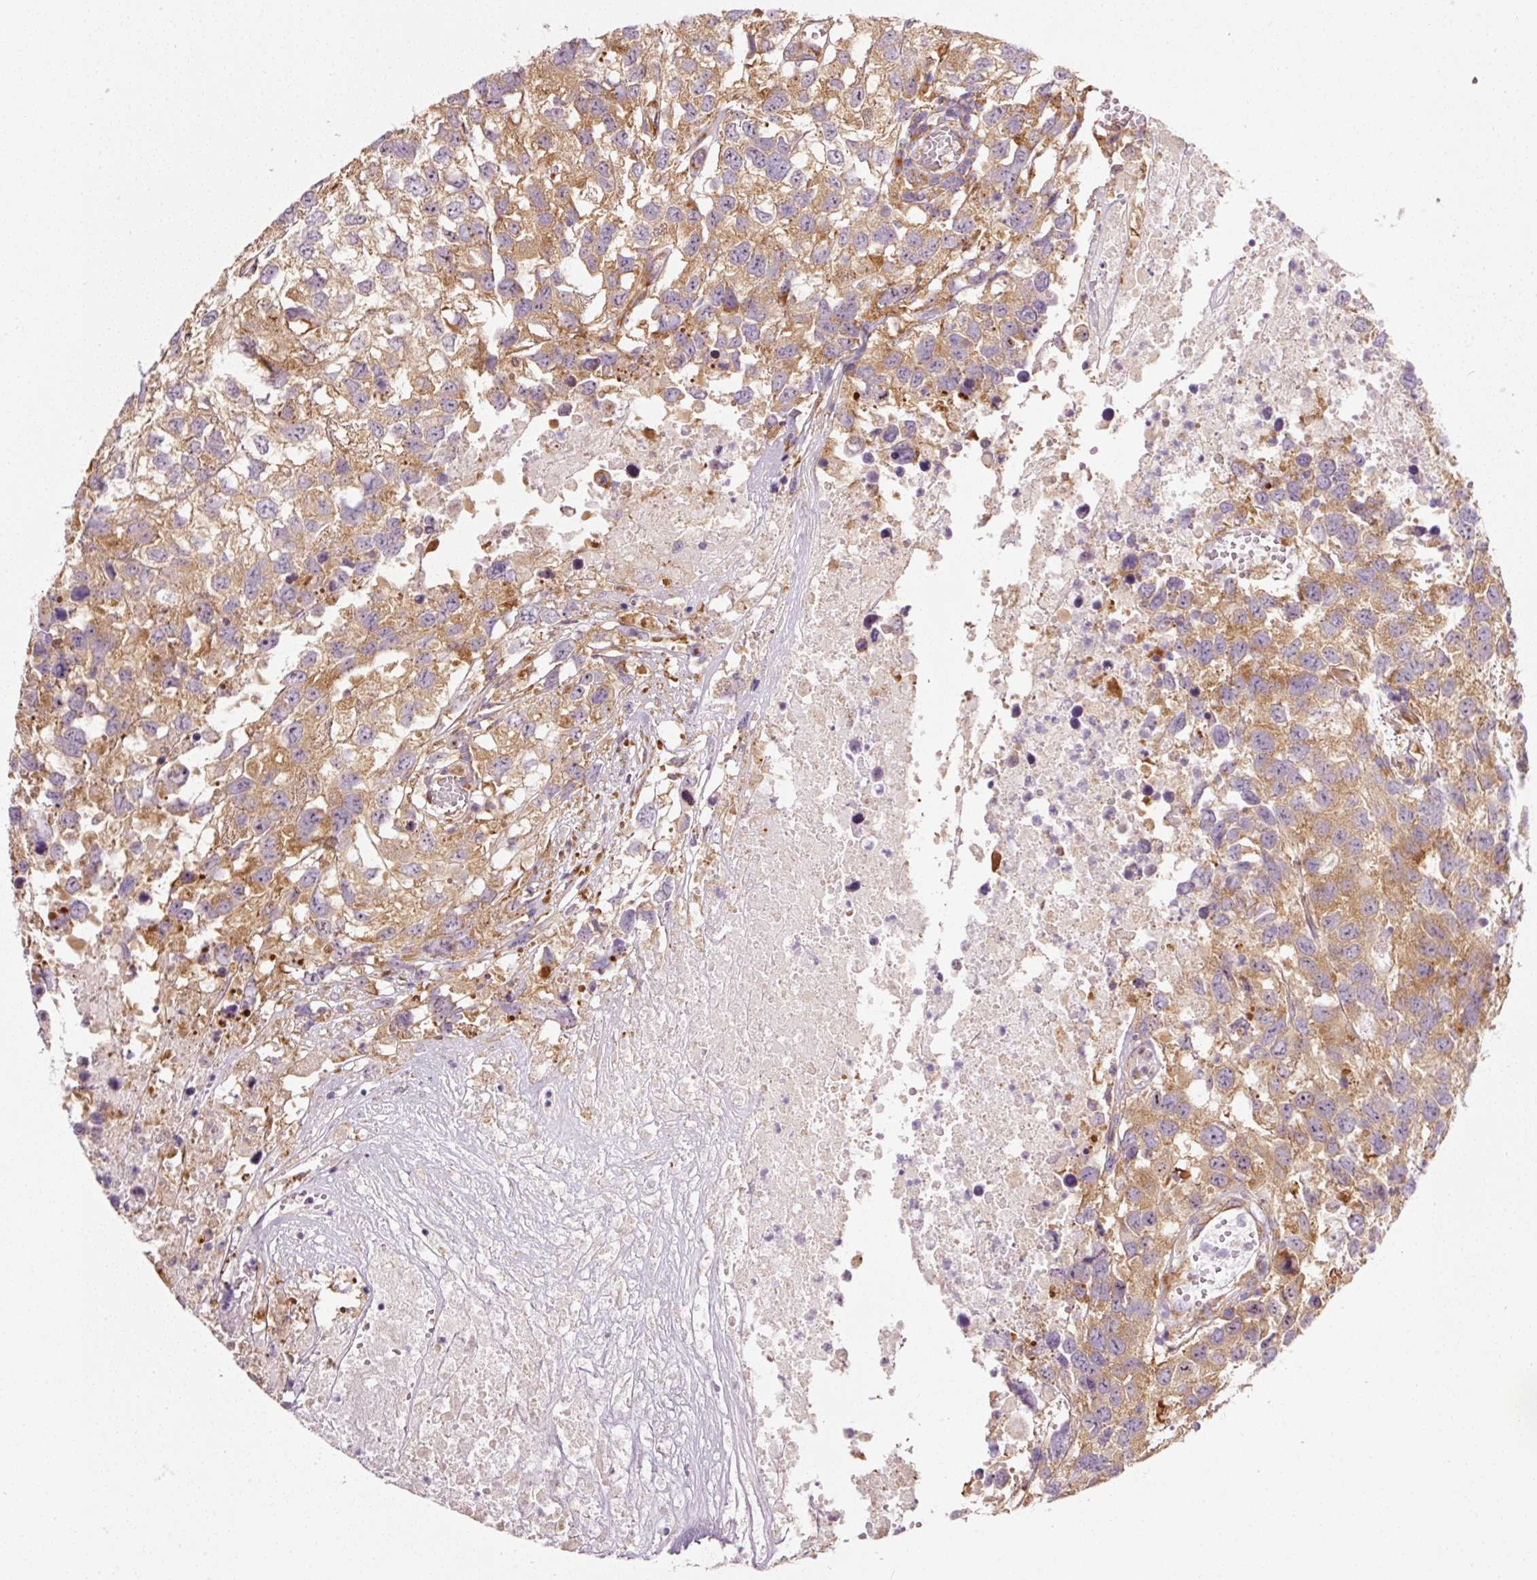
{"staining": {"intensity": "moderate", "quantity": ">75%", "location": "cytoplasmic/membranous"}, "tissue": "testis cancer", "cell_type": "Tumor cells", "image_type": "cancer", "snomed": [{"axis": "morphology", "description": "Carcinoma, Embryonal, NOS"}, {"axis": "topography", "description": "Testis"}], "caption": "Immunohistochemistry (DAB (3,3'-diaminobenzidine)) staining of testis cancer (embryonal carcinoma) shows moderate cytoplasmic/membranous protein expression in approximately >75% of tumor cells.", "gene": "RPL10A", "patient": {"sex": "male", "age": 83}}